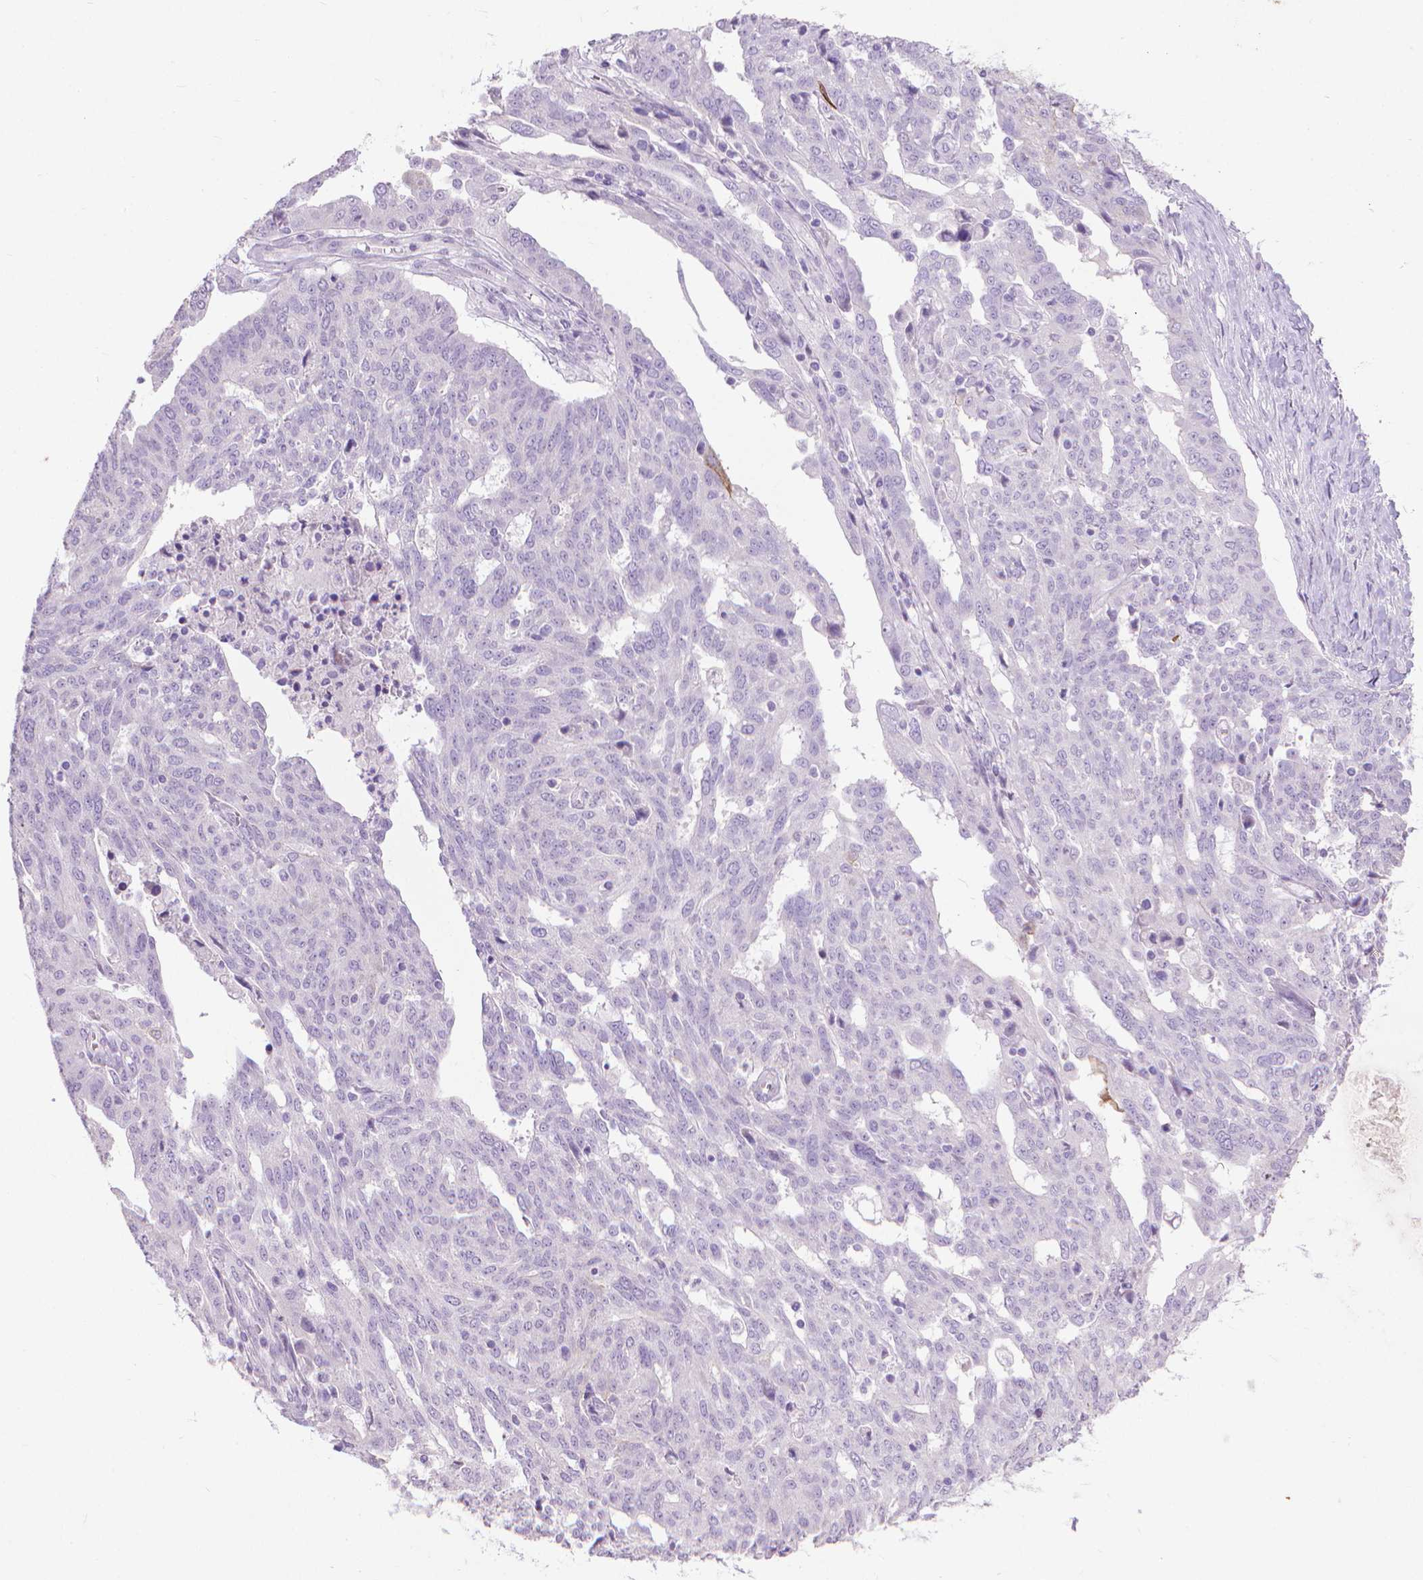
{"staining": {"intensity": "negative", "quantity": "none", "location": "none"}, "tissue": "ovarian cancer", "cell_type": "Tumor cells", "image_type": "cancer", "snomed": [{"axis": "morphology", "description": "Cystadenocarcinoma, serous, NOS"}, {"axis": "topography", "description": "Ovary"}], "caption": "The micrograph shows no staining of tumor cells in serous cystadenocarcinoma (ovarian).", "gene": "KRT5", "patient": {"sex": "female", "age": 67}}